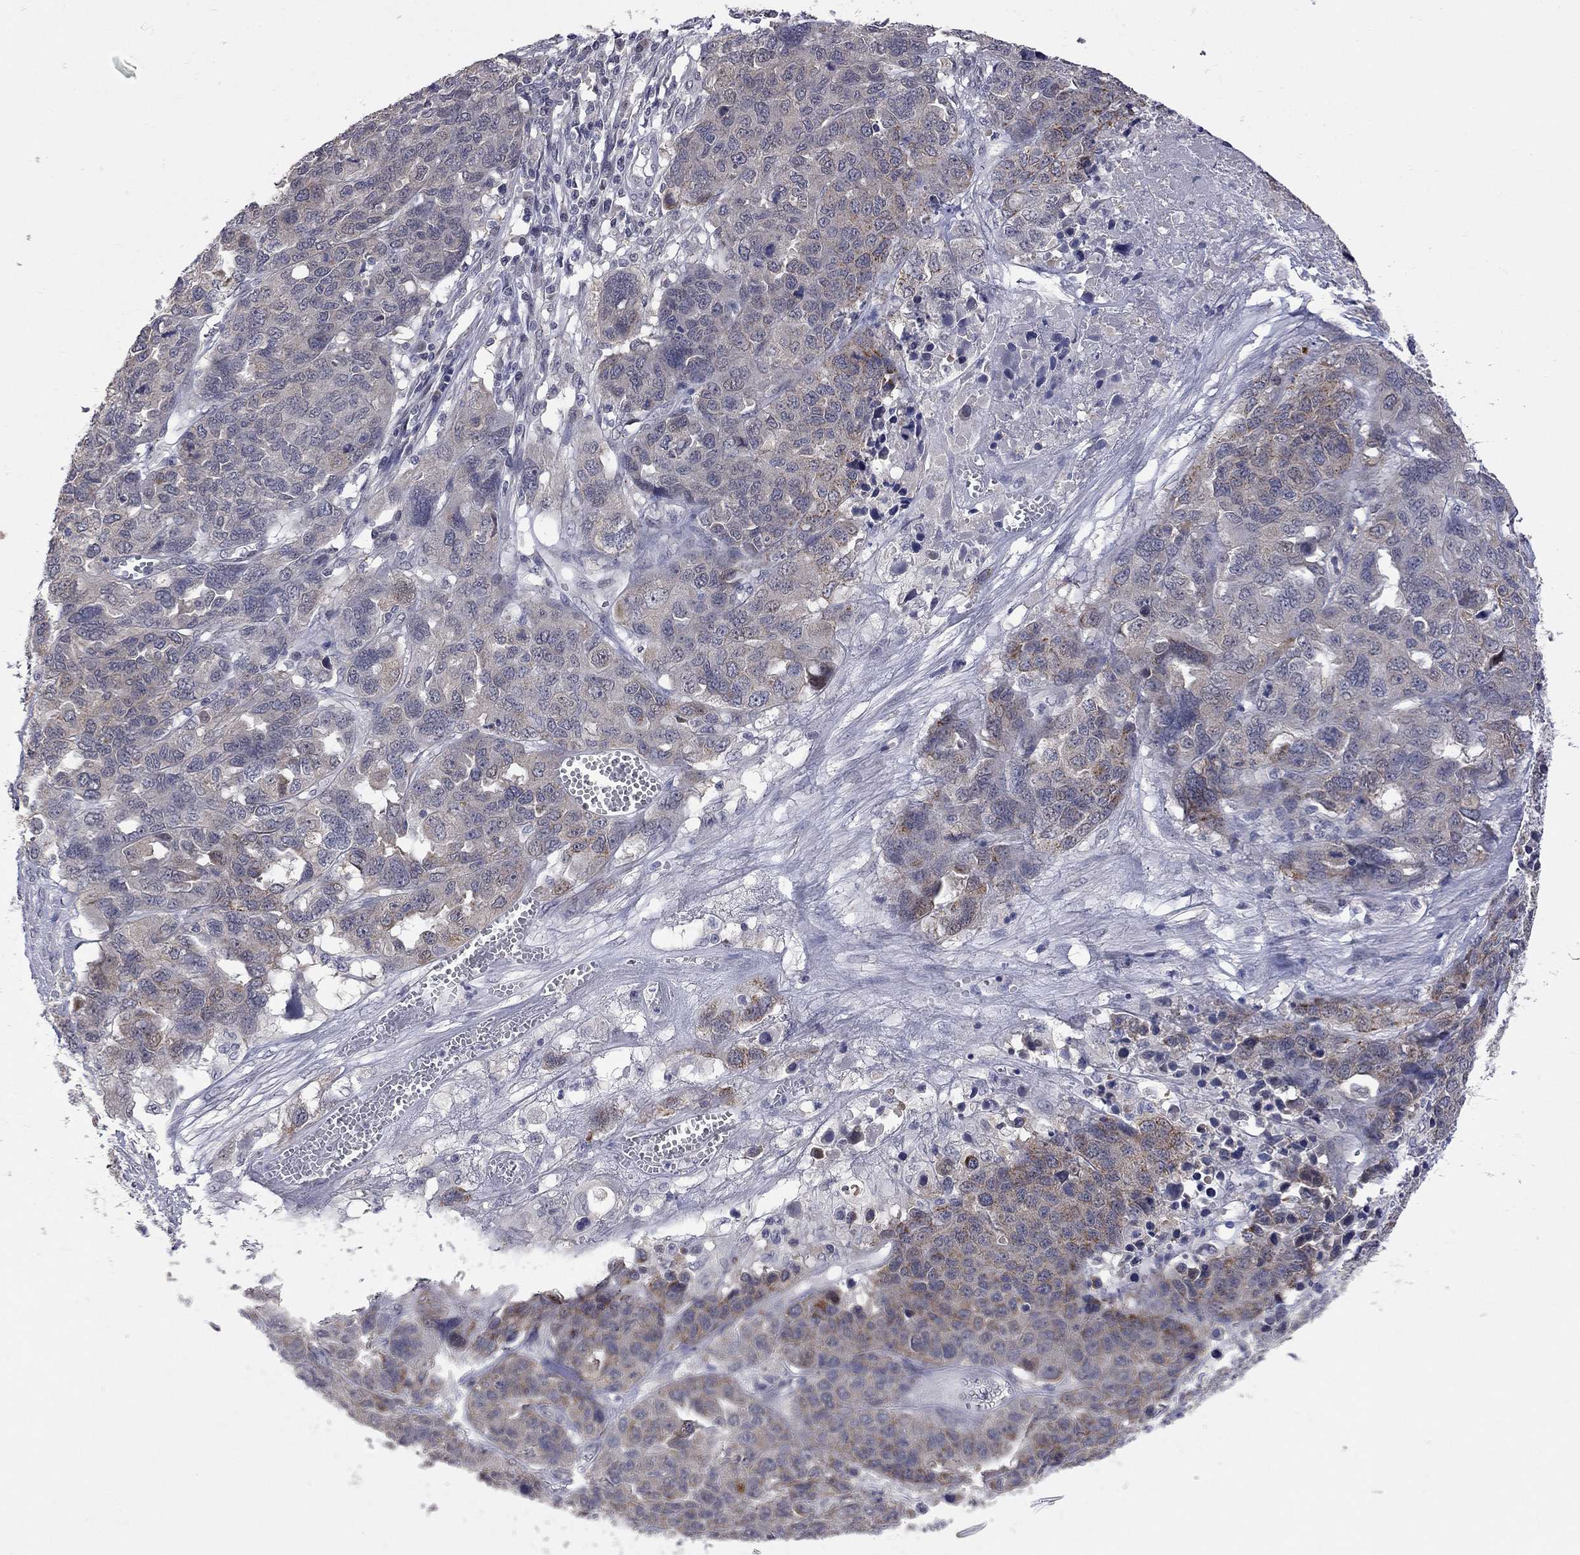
{"staining": {"intensity": "weak", "quantity": "<25%", "location": "cytoplasmic/membranous"}, "tissue": "ovarian cancer", "cell_type": "Tumor cells", "image_type": "cancer", "snomed": [{"axis": "morphology", "description": "Cystadenocarcinoma, serous, NOS"}, {"axis": "topography", "description": "Ovary"}], "caption": "Immunohistochemistry (IHC) of serous cystadenocarcinoma (ovarian) demonstrates no expression in tumor cells.", "gene": "FABP12", "patient": {"sex": "female", "age": 87}}